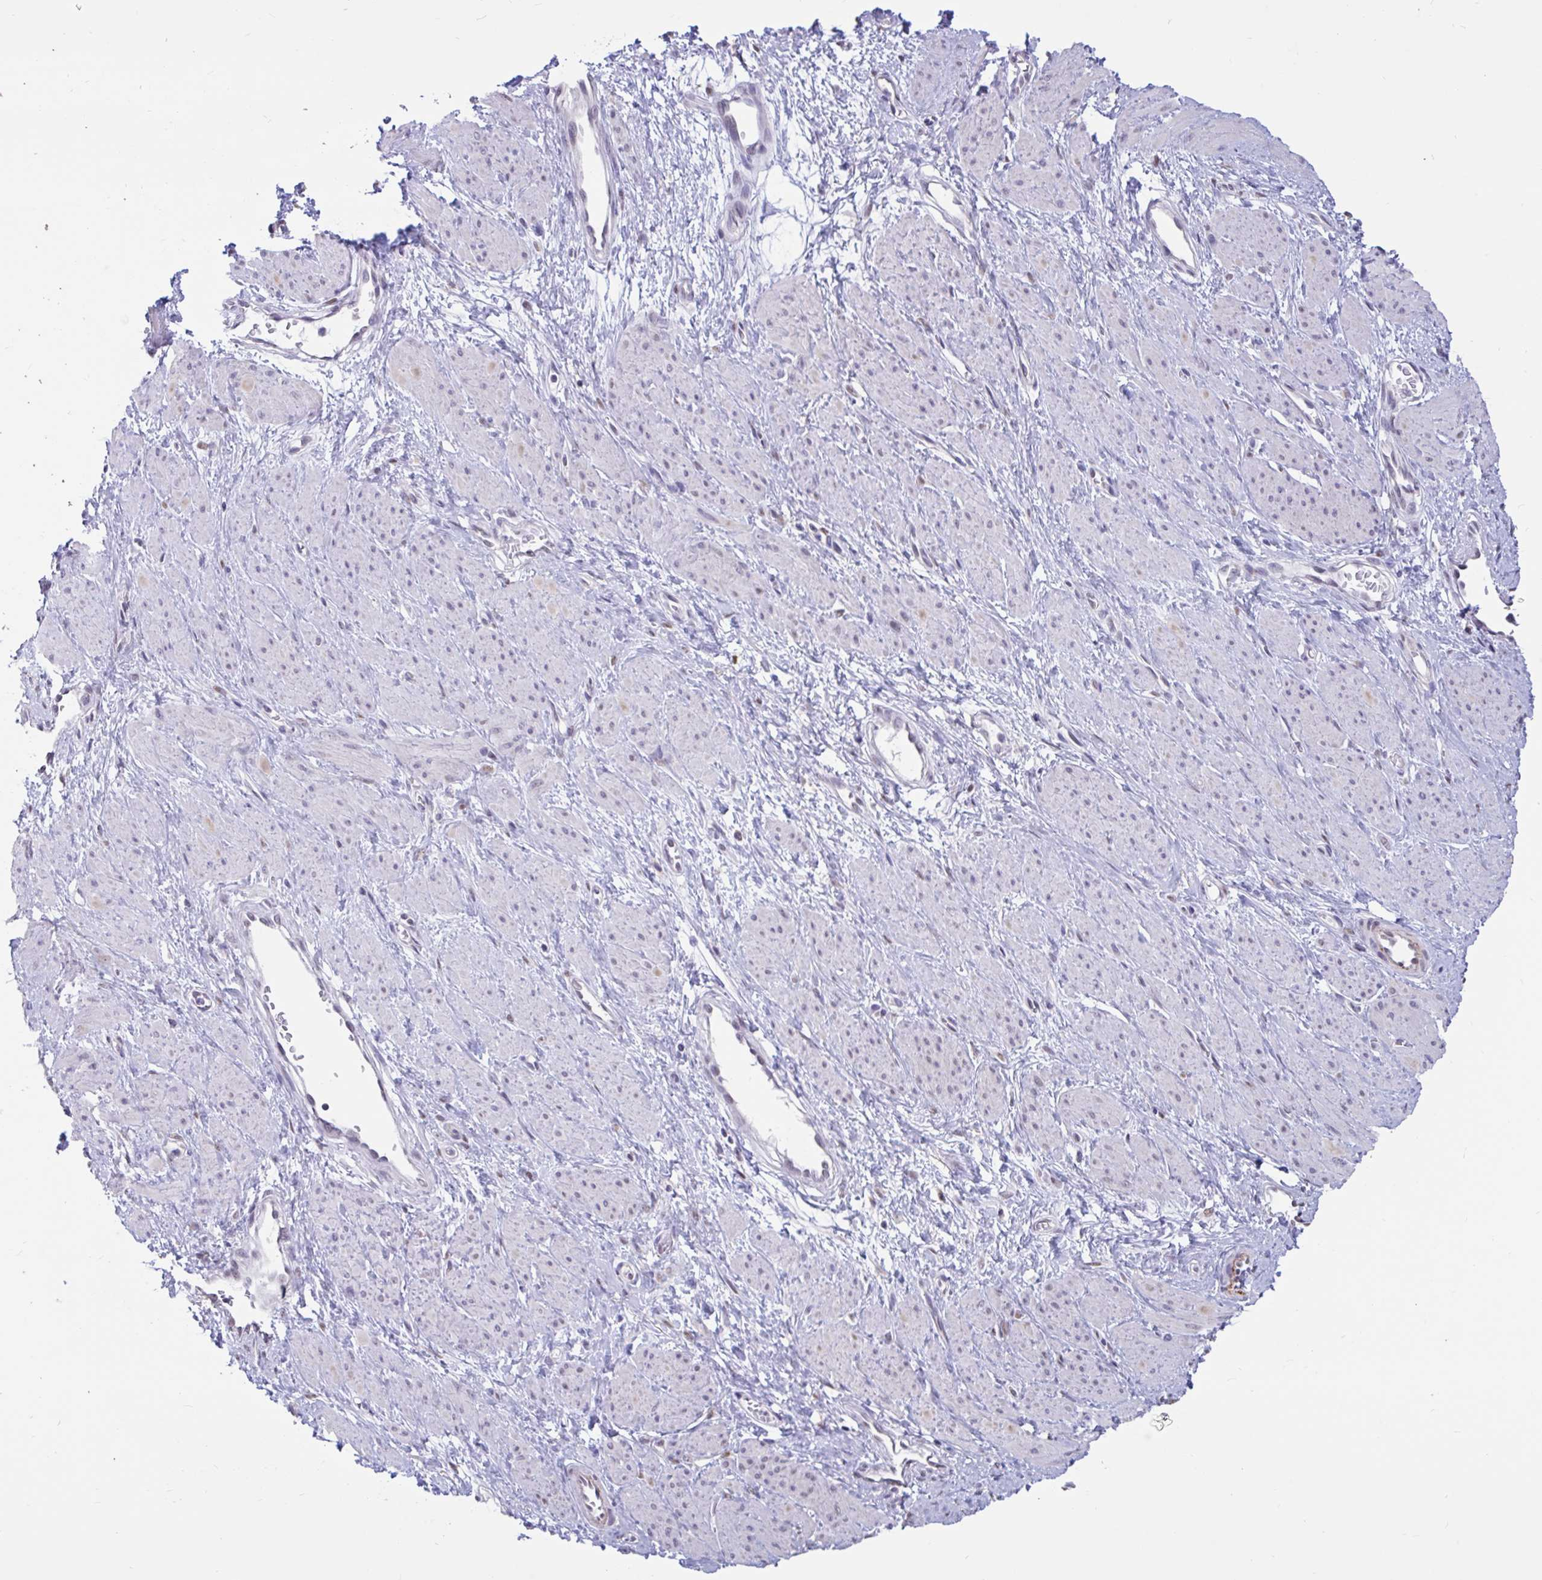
{"staining": {"intensity": "negative", "quantity": "none", "location": "none"}, "tissue": "smooth muscle", "cell_type": "Smooth muscle cells", "image_type": "normal", "snomed": [{"axis": "morphology", "description": "Normal tissue, NOS"}, {"axis": "topography", "description": "Smooth muscle"}, {"axis": "topography", "description": "Uterus"}], "caption": "DAB (3,3'-diaminobenzidine) immunohistochemical staining of unremarkable smooth muscle displays no significant expression in smooth muscle cells.", "gene": "DDX39A", "patient": {"sex": "female", "age": 39}}